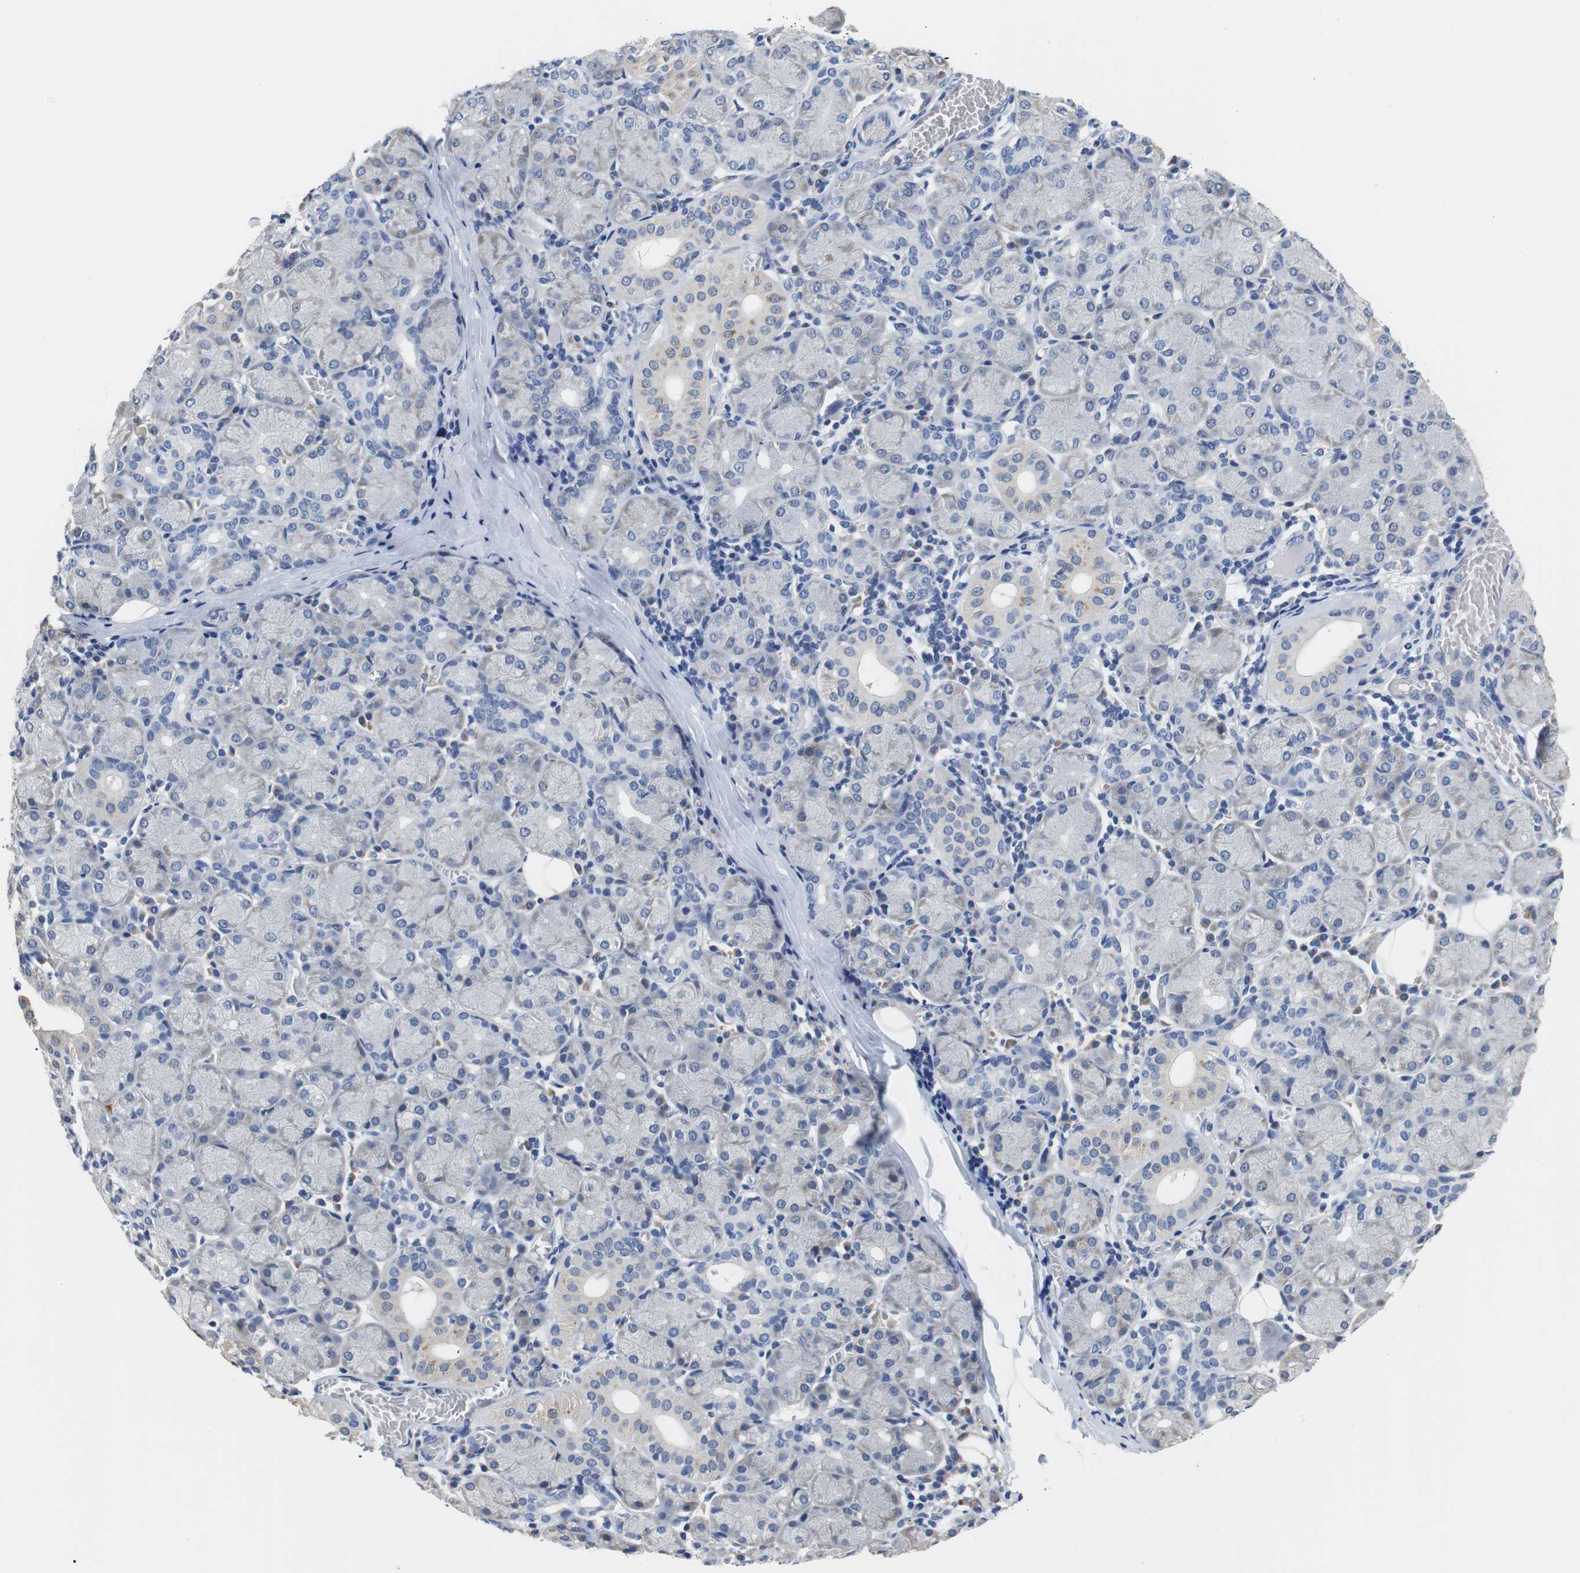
{"staining": {"intensity": "negative", "quantity": "none", "location": "none"}, "tissue": "salivary gland", "cell_type": "Glandular cells", "image_type": "normal", "snomed": [{"axis": "morphology", "description": "Normal tissue, NOS"}, {"axis": "topography", "description": "Salivary gland"}], "caption": "Protein analysis of normal salivary gland exhibits no significant positivity in glandular cells. (DAB immunohistochemistry (IHC) visualized using brightfield microscopy, high magnification).", "gene": "PCK1", "patient": {"sex": "female", "age": 24}}